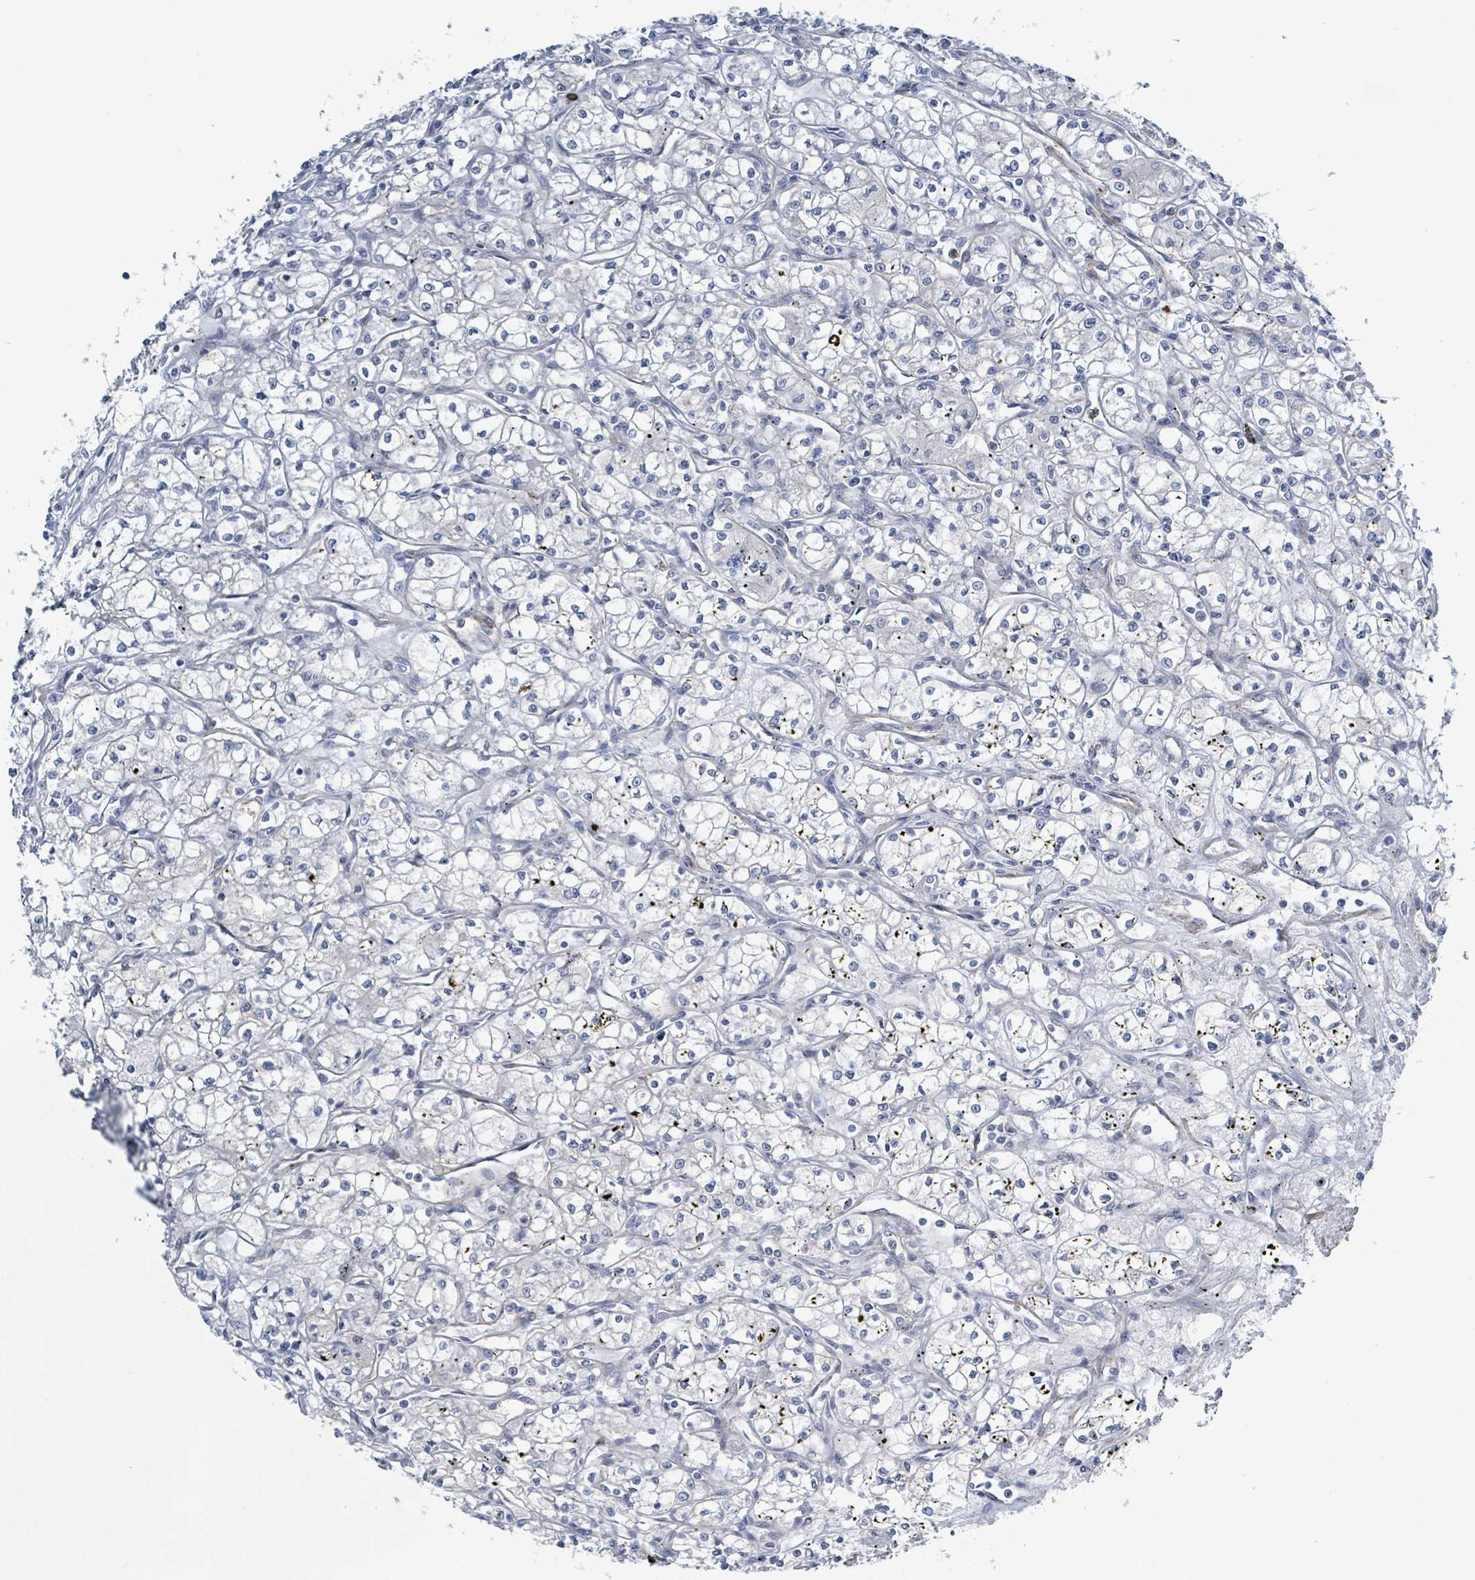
{"staining": {"intensity": "negative", "quantity": "none", "location": "none"}, "tissue": "renal cancer", "cell_type": "Tumor cells", "image_type": "cancer", "snomed": [{"axis": "morphology", "description": "Adenocarcinoma, NOS"}, {"axis": "topography", "description": "Kidney"}], "caption": "Immunohistochemistry of human adenocarcinoma (renal) shows no expression in tumor cells. (Stains: DAB (3,3'-diaminobenzidine) immunohistochemistry with hematoxylin counter stain, Microscopy: brightfield microscopy at high magnification).", "gene": "DMRTC1B", "patient": {"sex": "male", "age": 59}}